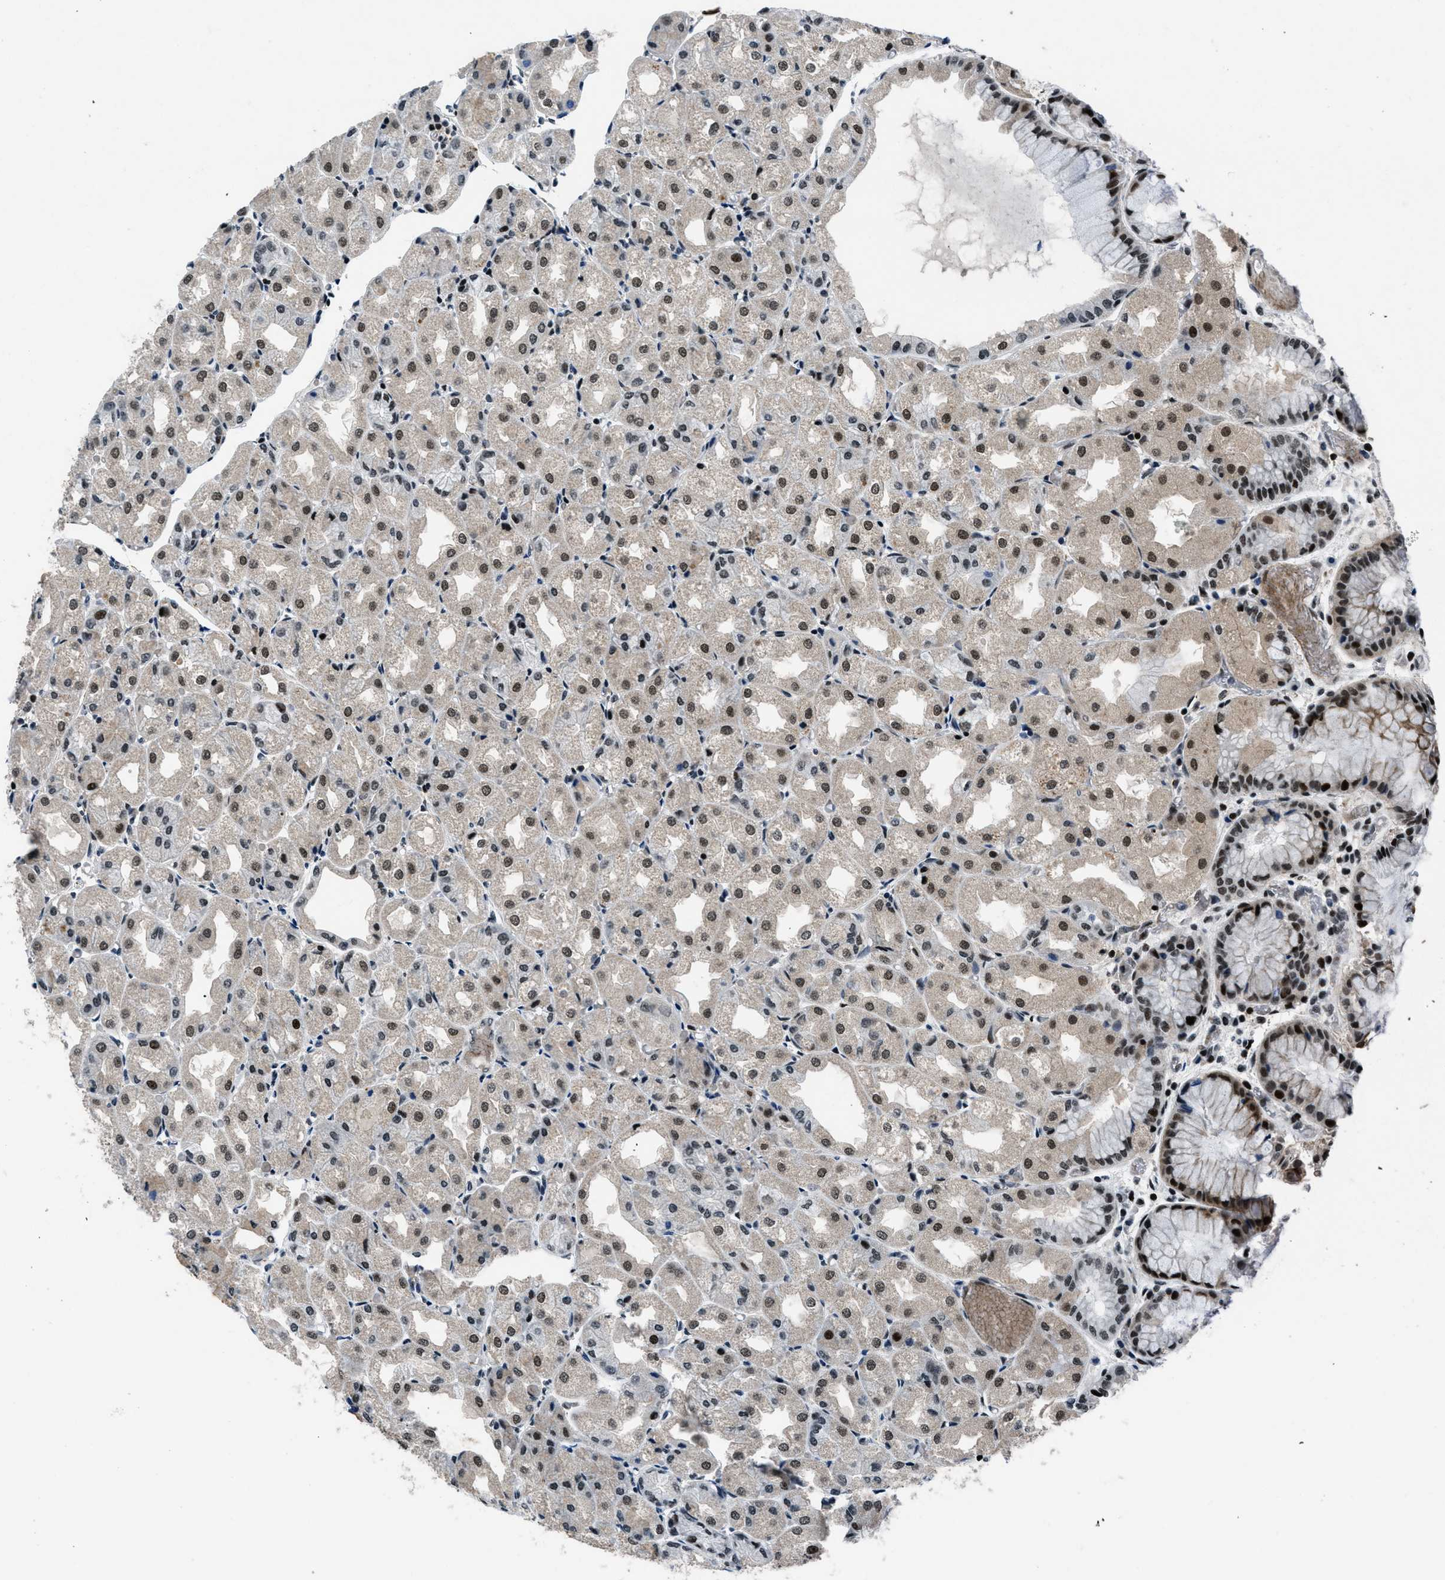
{"staining": {"intensity": "strong", "quantity": ">75%", "location": "nuclear"}, "tissue": "stomach", "cell_type": "Glandular cells", "image_type": "normal", "snomed": [{"axis": "morphology", "description": "Normal tissue, NOS"}, {"axis": "topography", "description": "Stomach, upper"}], "caption": "Protein staining shows strong nuclear expression in about >75% of glandular cells in benign stomach. (Stains: DAB (3,3'-diaminobenzidine) in brown, nuclei in blue, Microscopy: brightfield microscopy at high magnification).", "gene": "SMARCB1", "patient": {"sex": "male", "age": 72}}